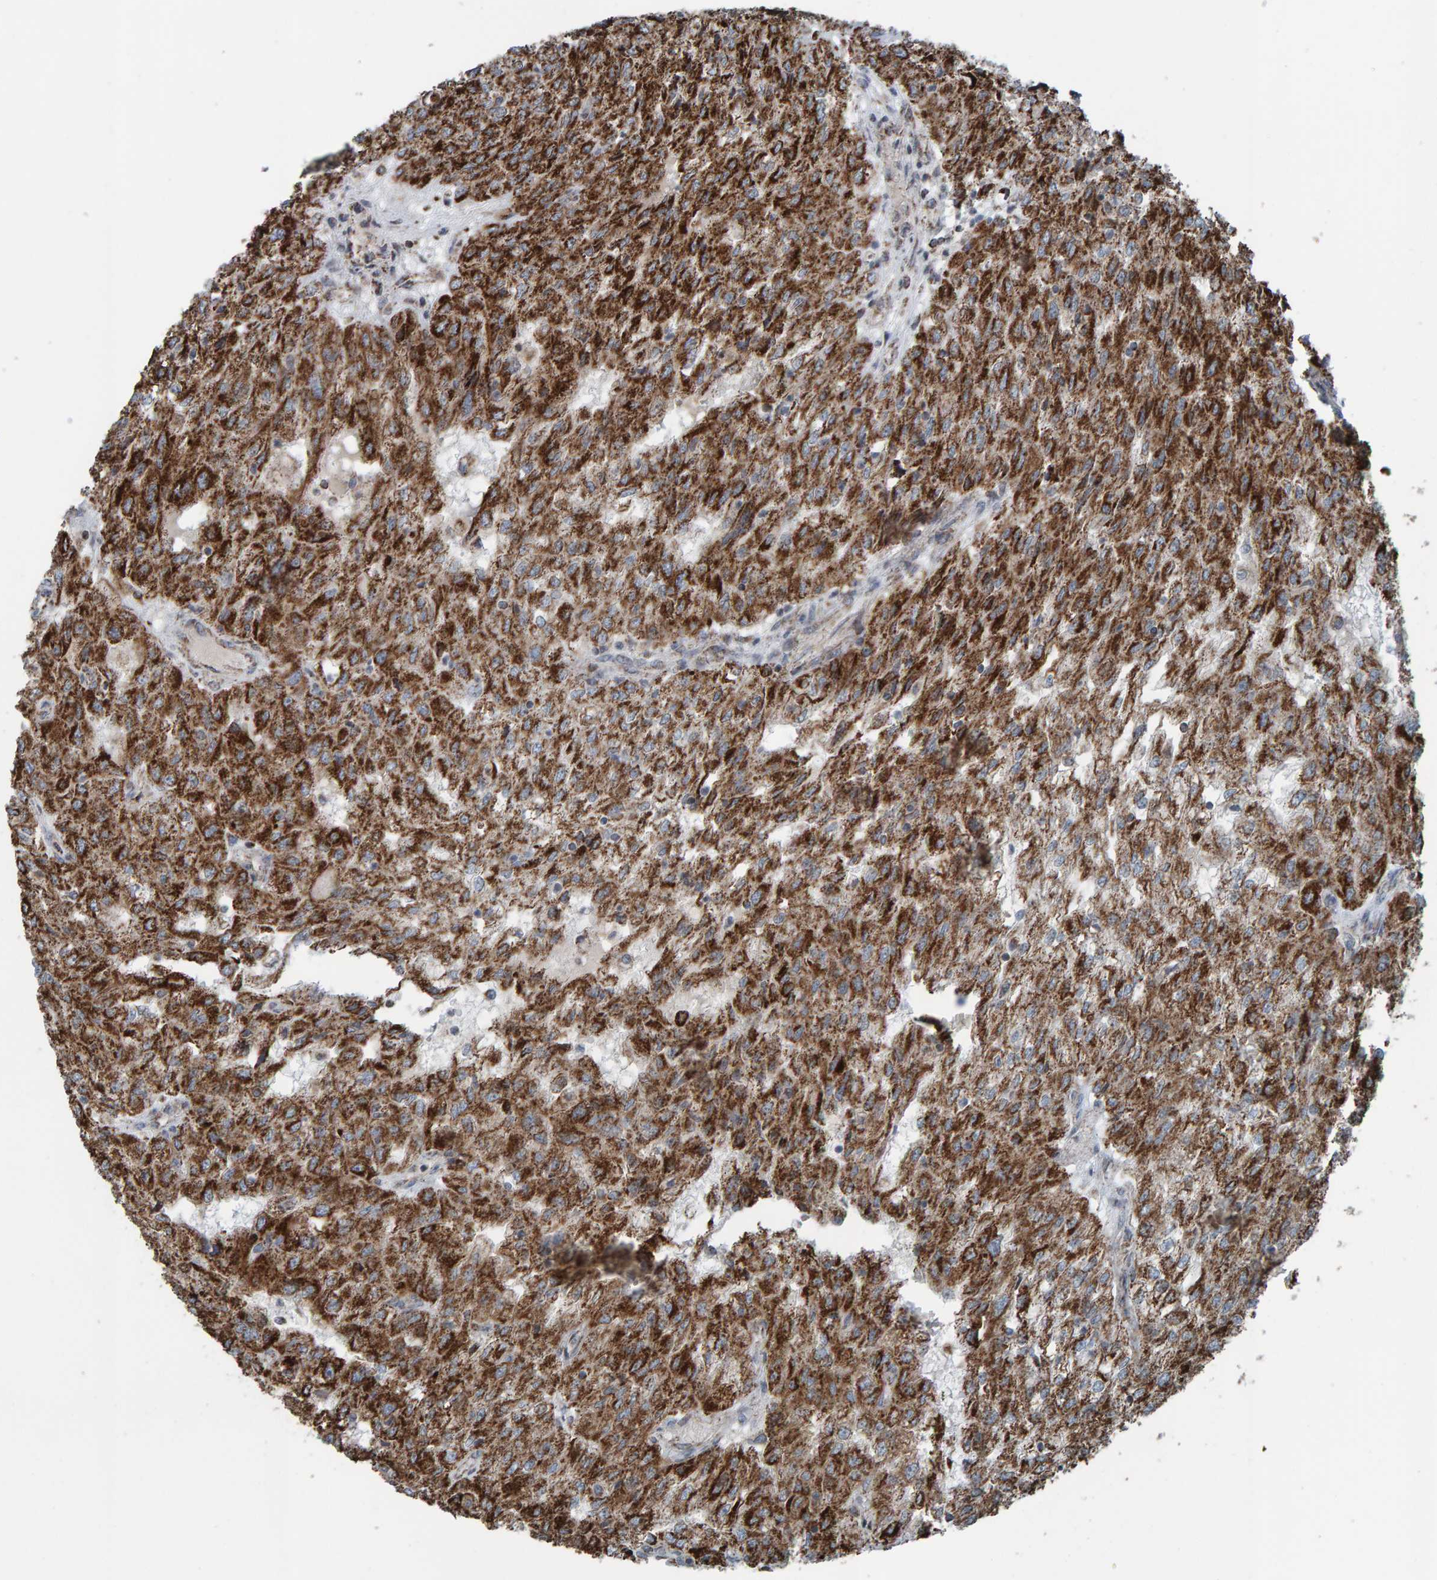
{"staining": {"intensity": "strong", "quantity": "25%-75%", "location": "cytoplasmic/membranous"}, "tissue": "renal cancer", "cell_type": "Tumor cells", "image_type": "cancer", "snomed": [{"axis": "morphology", "description": "Adenocarcinoma, NOS"}, {"axis": "topography", "description": "Kidney"}], "caption": "This is a histology image of IHC staining of renal cancer (adenocarcinoma), which shows strong expression in the cytoplasmic/membranous of tumor cells.", "gene": "ZNF48", "patient": {"sex": "female", "age": 54}}